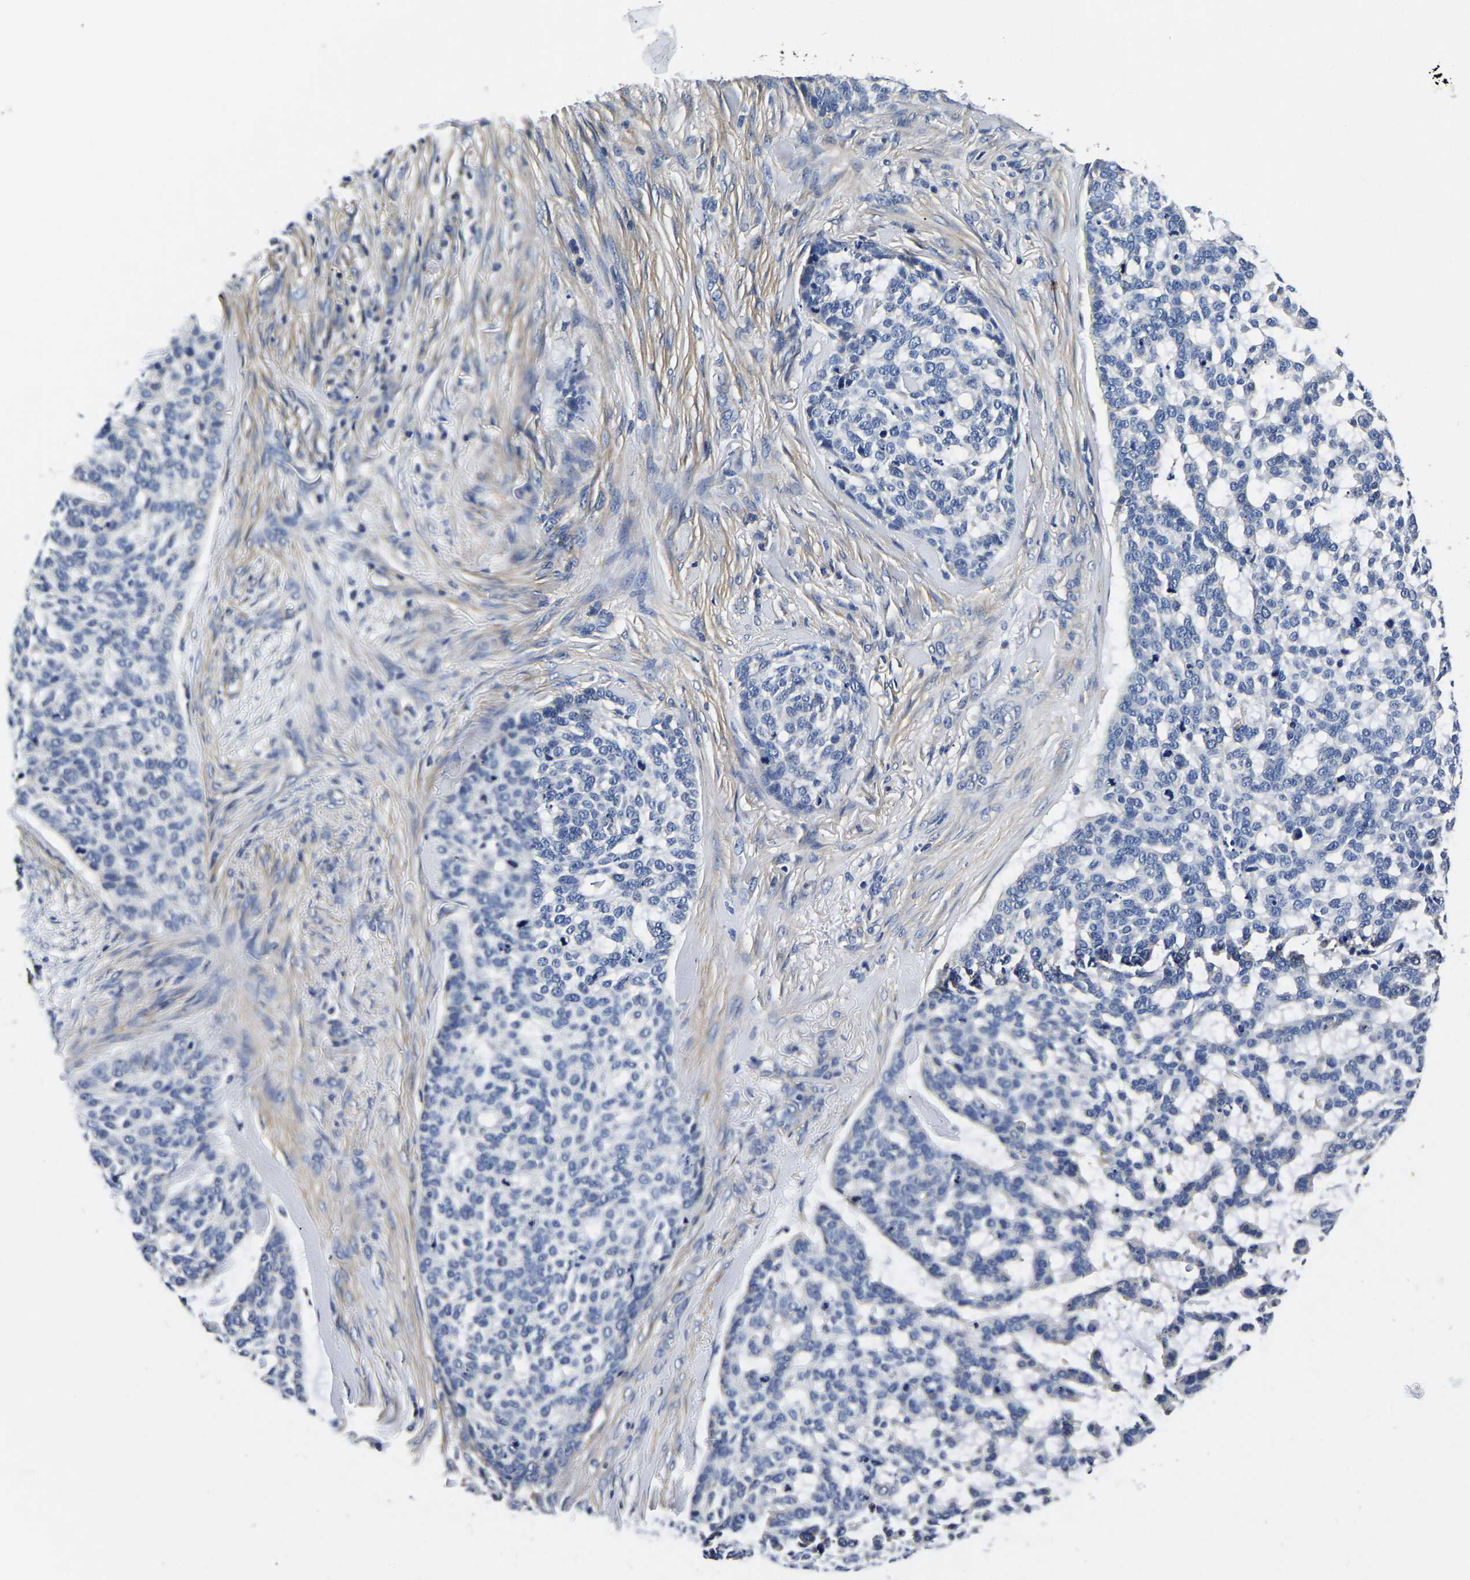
{"staining": {"intensity": "negative", "quantity": "none", "location": "none"}, "tissue": "skin cancer", "cell_type": "Tumor cells", "image_type": "cancer", "snomed": [{"axis": "morphology", "description": "Basal cell carcinoma"}, {"axis": "topography", "description": "Skin"}], "caption": "High power microscopy histopathology image of an immunohistochemistry (IHC) image of skin cancer (basal cell carcinoma), revealing no significant positivity in tumor cells. (Brightfield microscopy of DAB immunohistochemistry (IHC) at high magnification).", "gene": "KCTD17", "patient": {"sex": "female", "age": 64}}